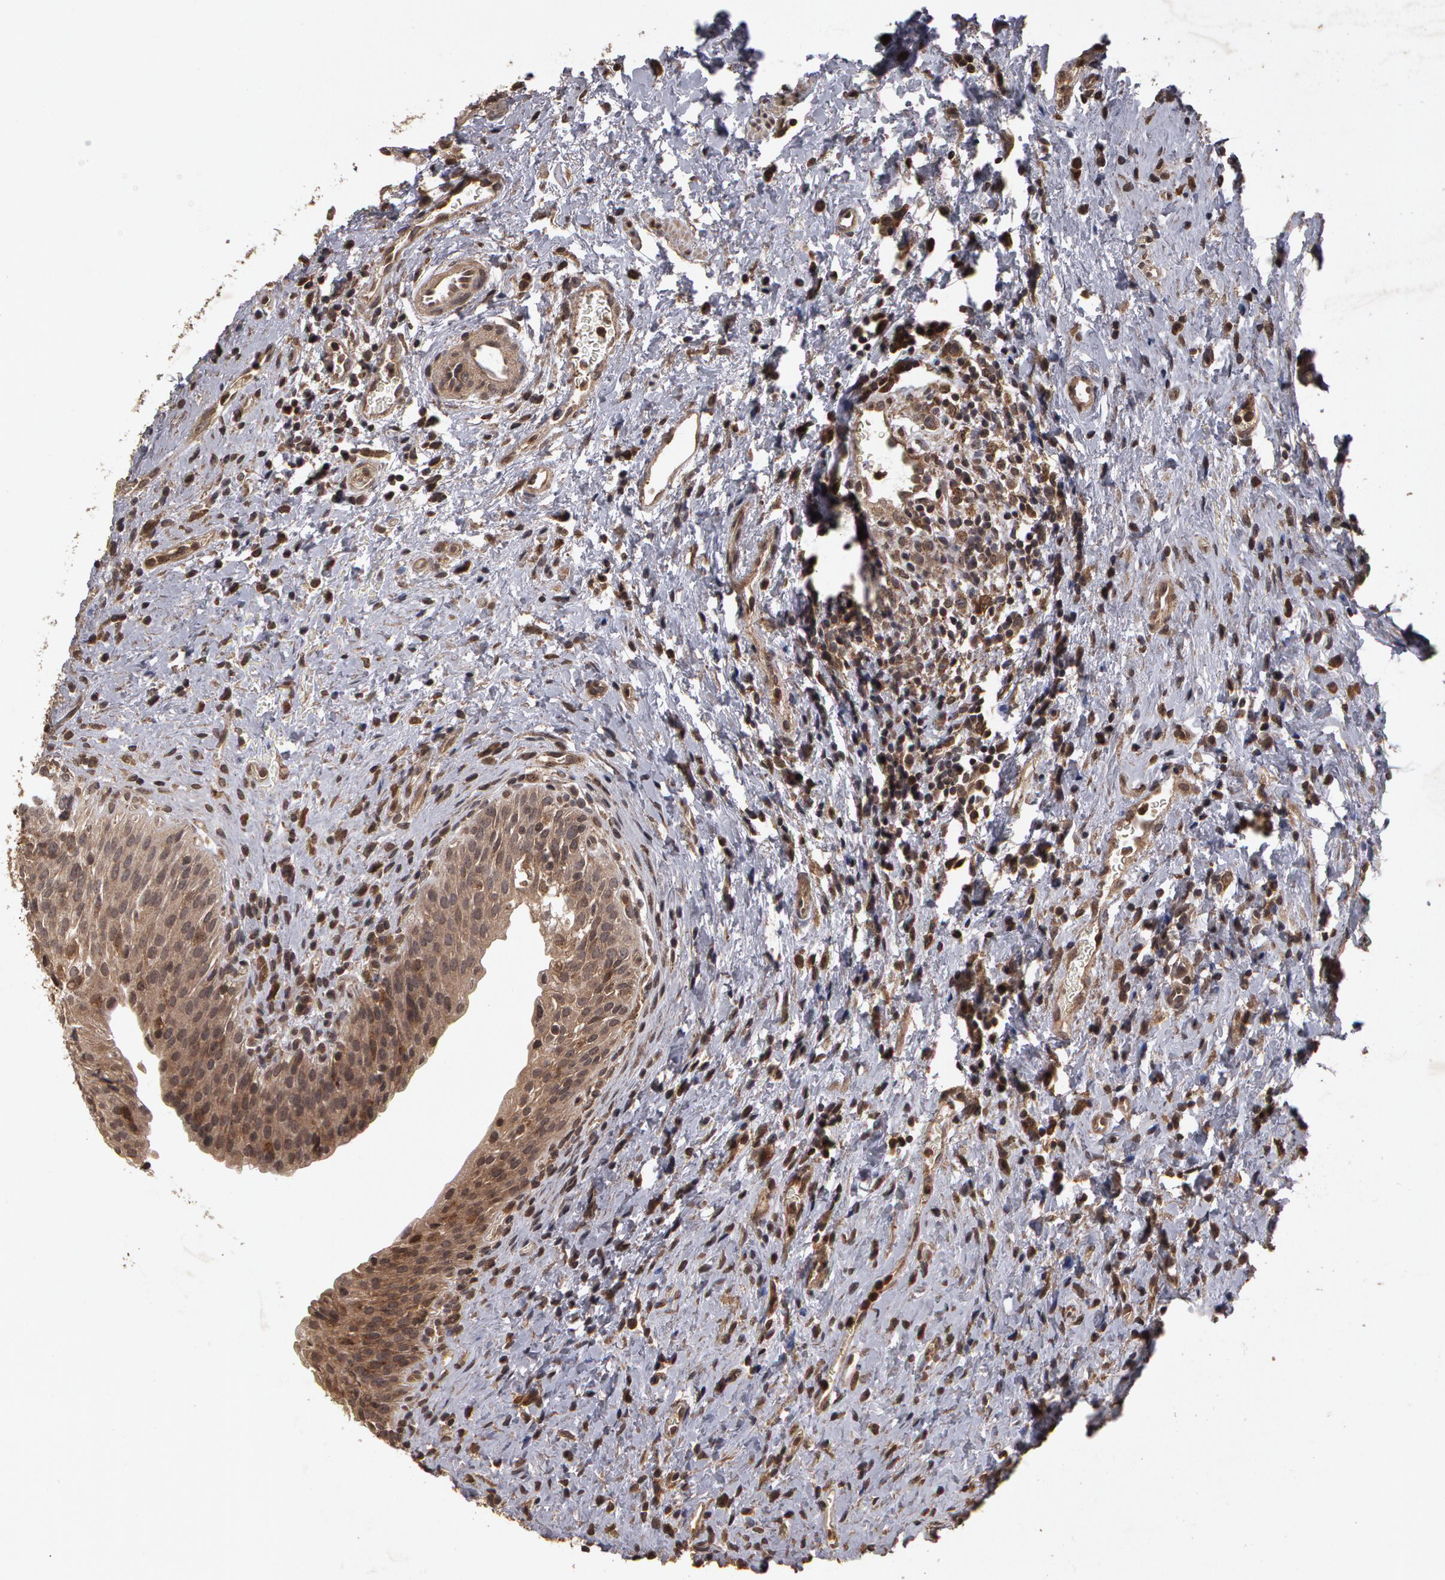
{"staining": {"intensity": "weak", "quantity": ">75%", "location": "cytoplasmic/membranous"}, "tissue": "urinary bladder", "cell_type": "Urothelial cells", "image_type": "normal", "snomed": [{"axis": "morphology", "description": "Normal tissue, NOS"}, {"axis": "topography", "description": "Urinary bladder"}], "caption": "A brown stain shows weak cytoplasmic/membranous positivity of a protein in urothelial cells of normal human urinary bladder.", "gene": "CALR", "patient": {"sex": "male", "age": 51}}